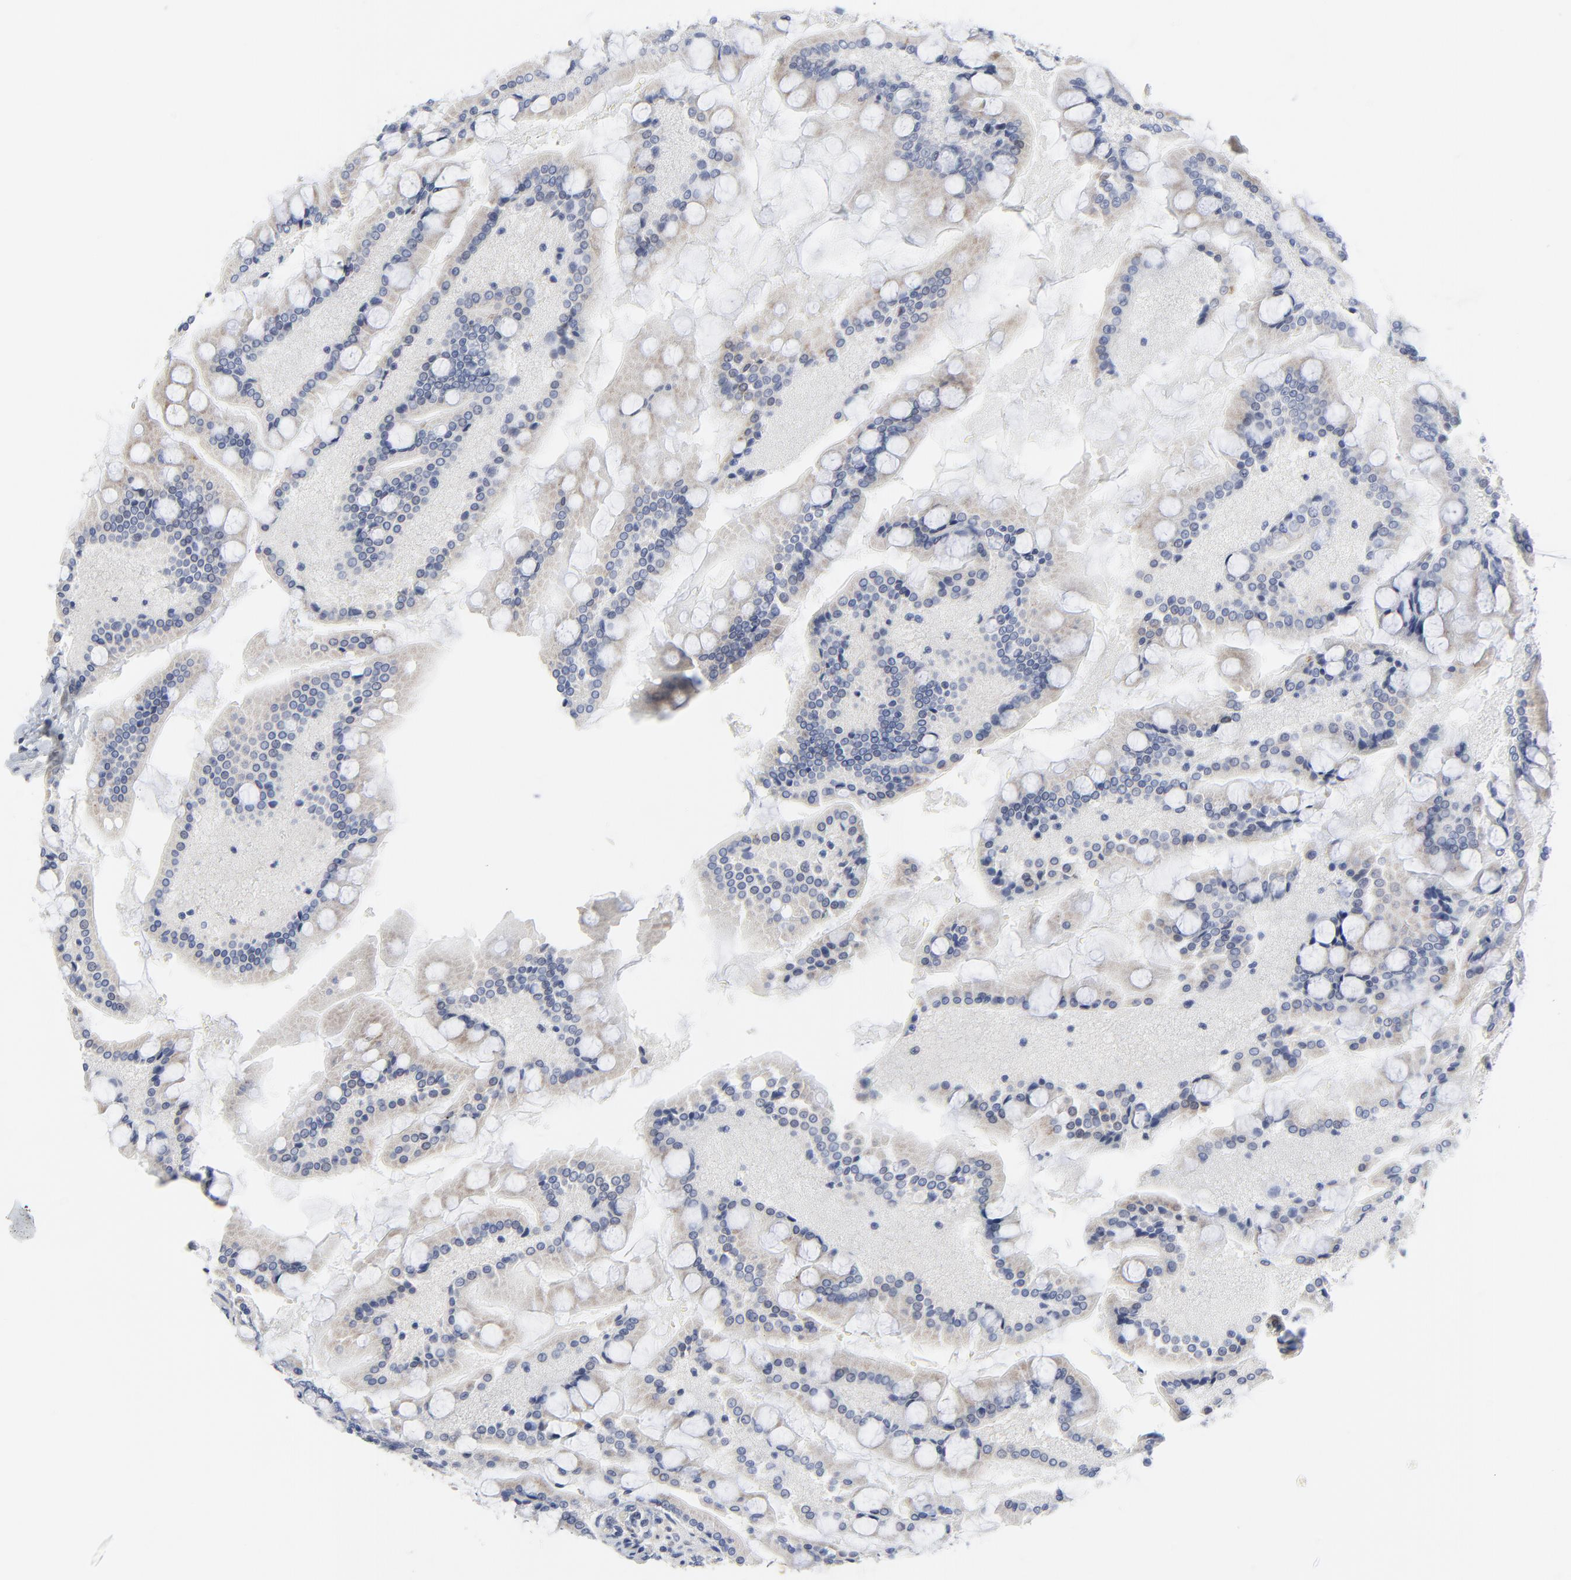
{"staining": {"intensity": "negative", "quantity": "none", "location": "none"}, "tissue": "small intestine", "cell_type": "Glandular cells", "image_type": "normal", "snomed": [{"axis": "morphology", "description": "Normal tissue, NOS"}, {"axis": "topography", "description": "Small intestine"}], "caption": "Immunohistochemistry (IHC) histopathology image of unremarkable small intestine: small intestine stained with DAB (3,3'-diaminobenzidine) exhibits no significant protein expression in glandular cells.", "gene": "NLGN3", "patient": {"sex": "male", "age": 41}}